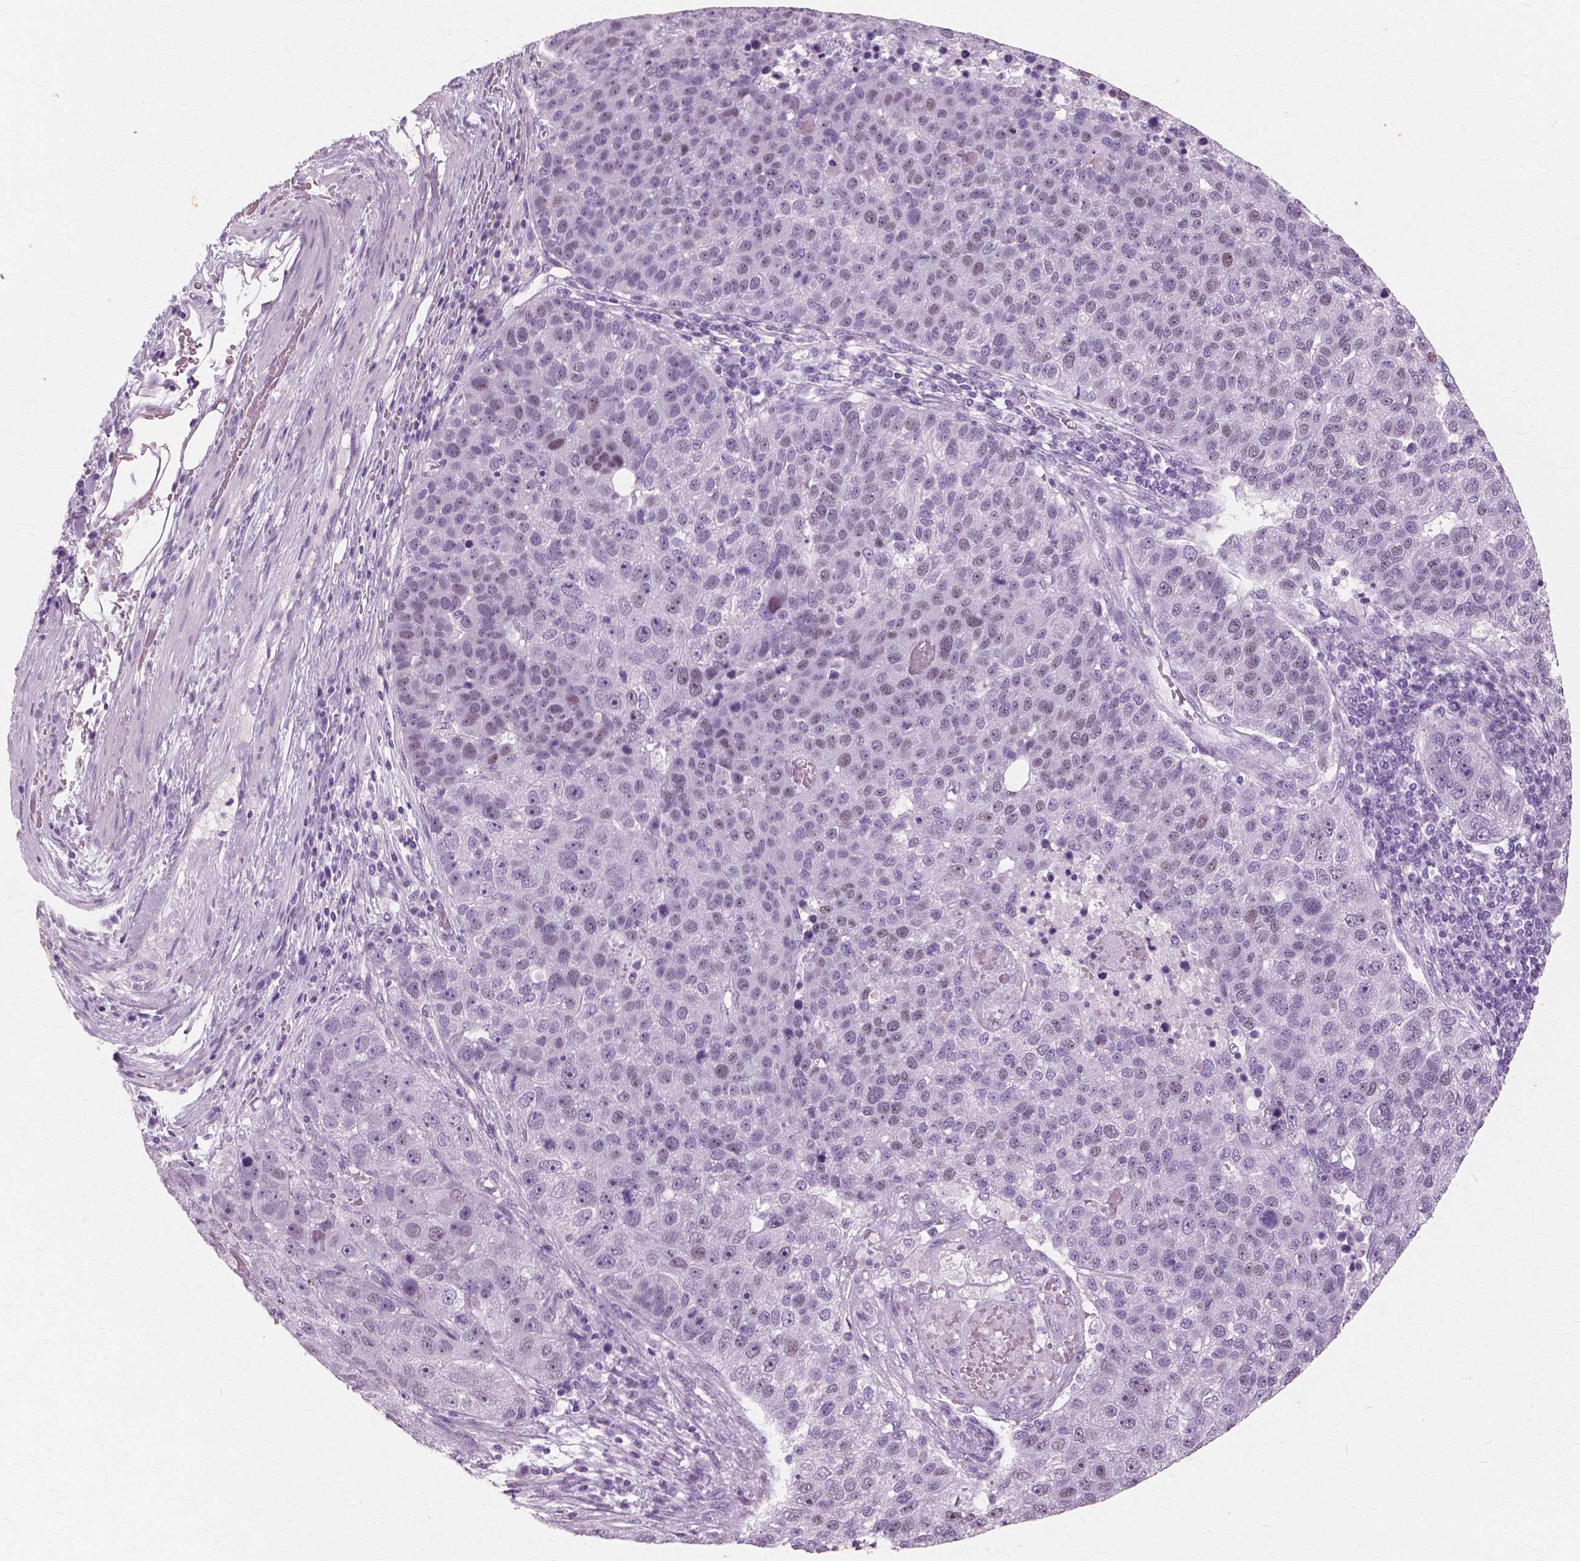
{"staining": {"intensity": "negative", "quantity": "none", "location": "none"}, "tissue": "pancreatic cancer", "cell_type": "Tumor cells", "image_type": "cancer", "snomed": [{"axis": "morphology", "description": "Adenocarcinoma, NOS"}, {"axis": "topography", "description": "Pancreas"}], "caption": "Pancreatic adenocarcinoma stained for a protein using immunohistochemistry (IHC) demonstrates no positivity tumor cells.", "gene": "SFTPD", "patient": {"sex": "female", "age": 61}}